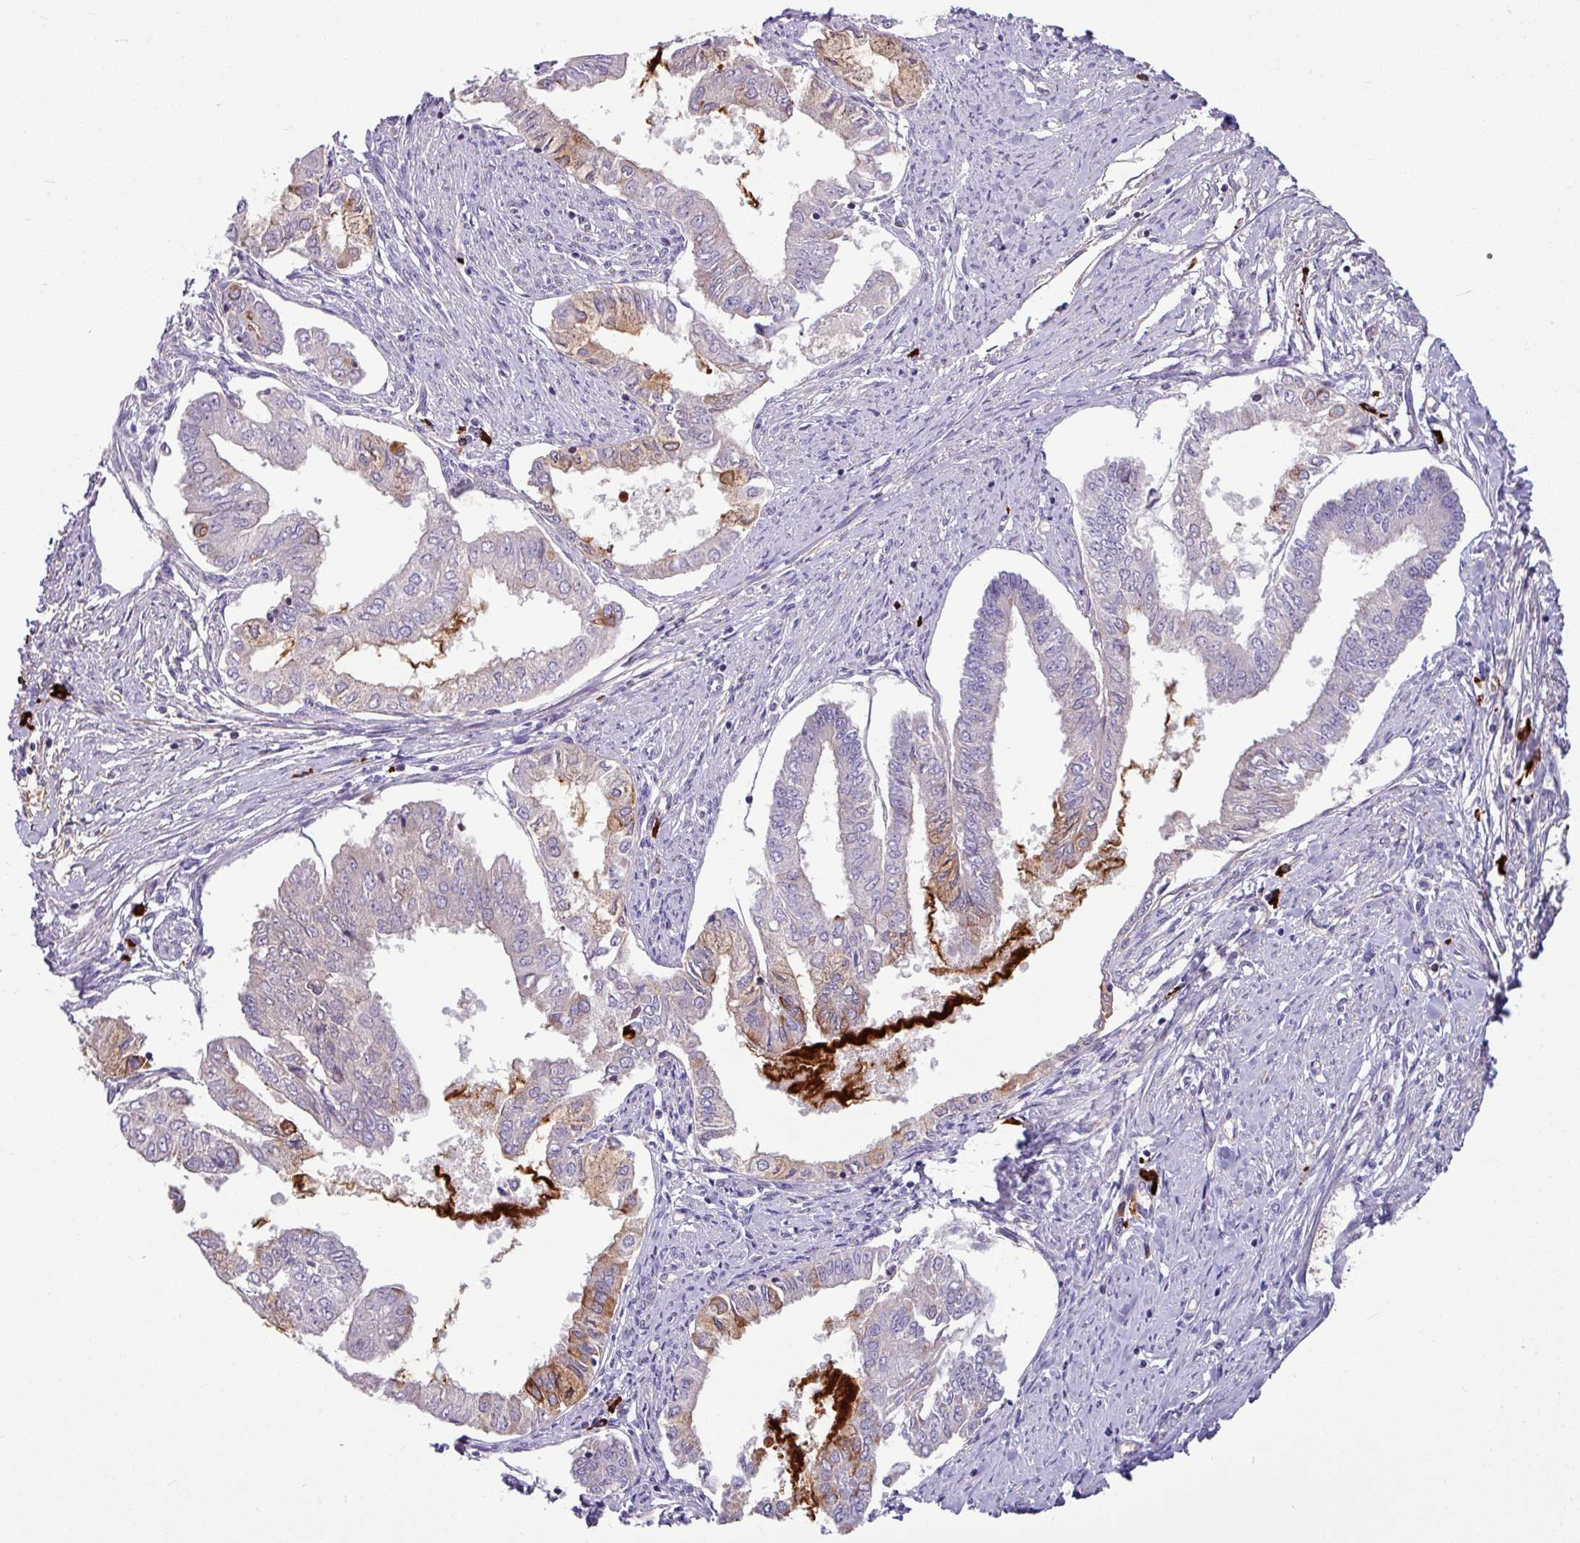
{"staining": {"intensity": "moderate", "quantity": "<25%", "location": "cytoplasmic/membranous"}, "tissue": "endometrial cancer", "cell_type": "Tumor cells", "image_type": "cancer", "snomed": [{"axis": "morphology", "description": "Adenocarcinoma, NOS"}, {"axis": "topography", "description": "Endometrium"}], "caption": "A low amount of moderate cytoplasmic/membranous positivity is seen in approximately <25% of tumor cells in endometrial adenocarcinoma tissue.", "gene": "B4GALNT4", "patient": {"sex": "female", "age": 76}}